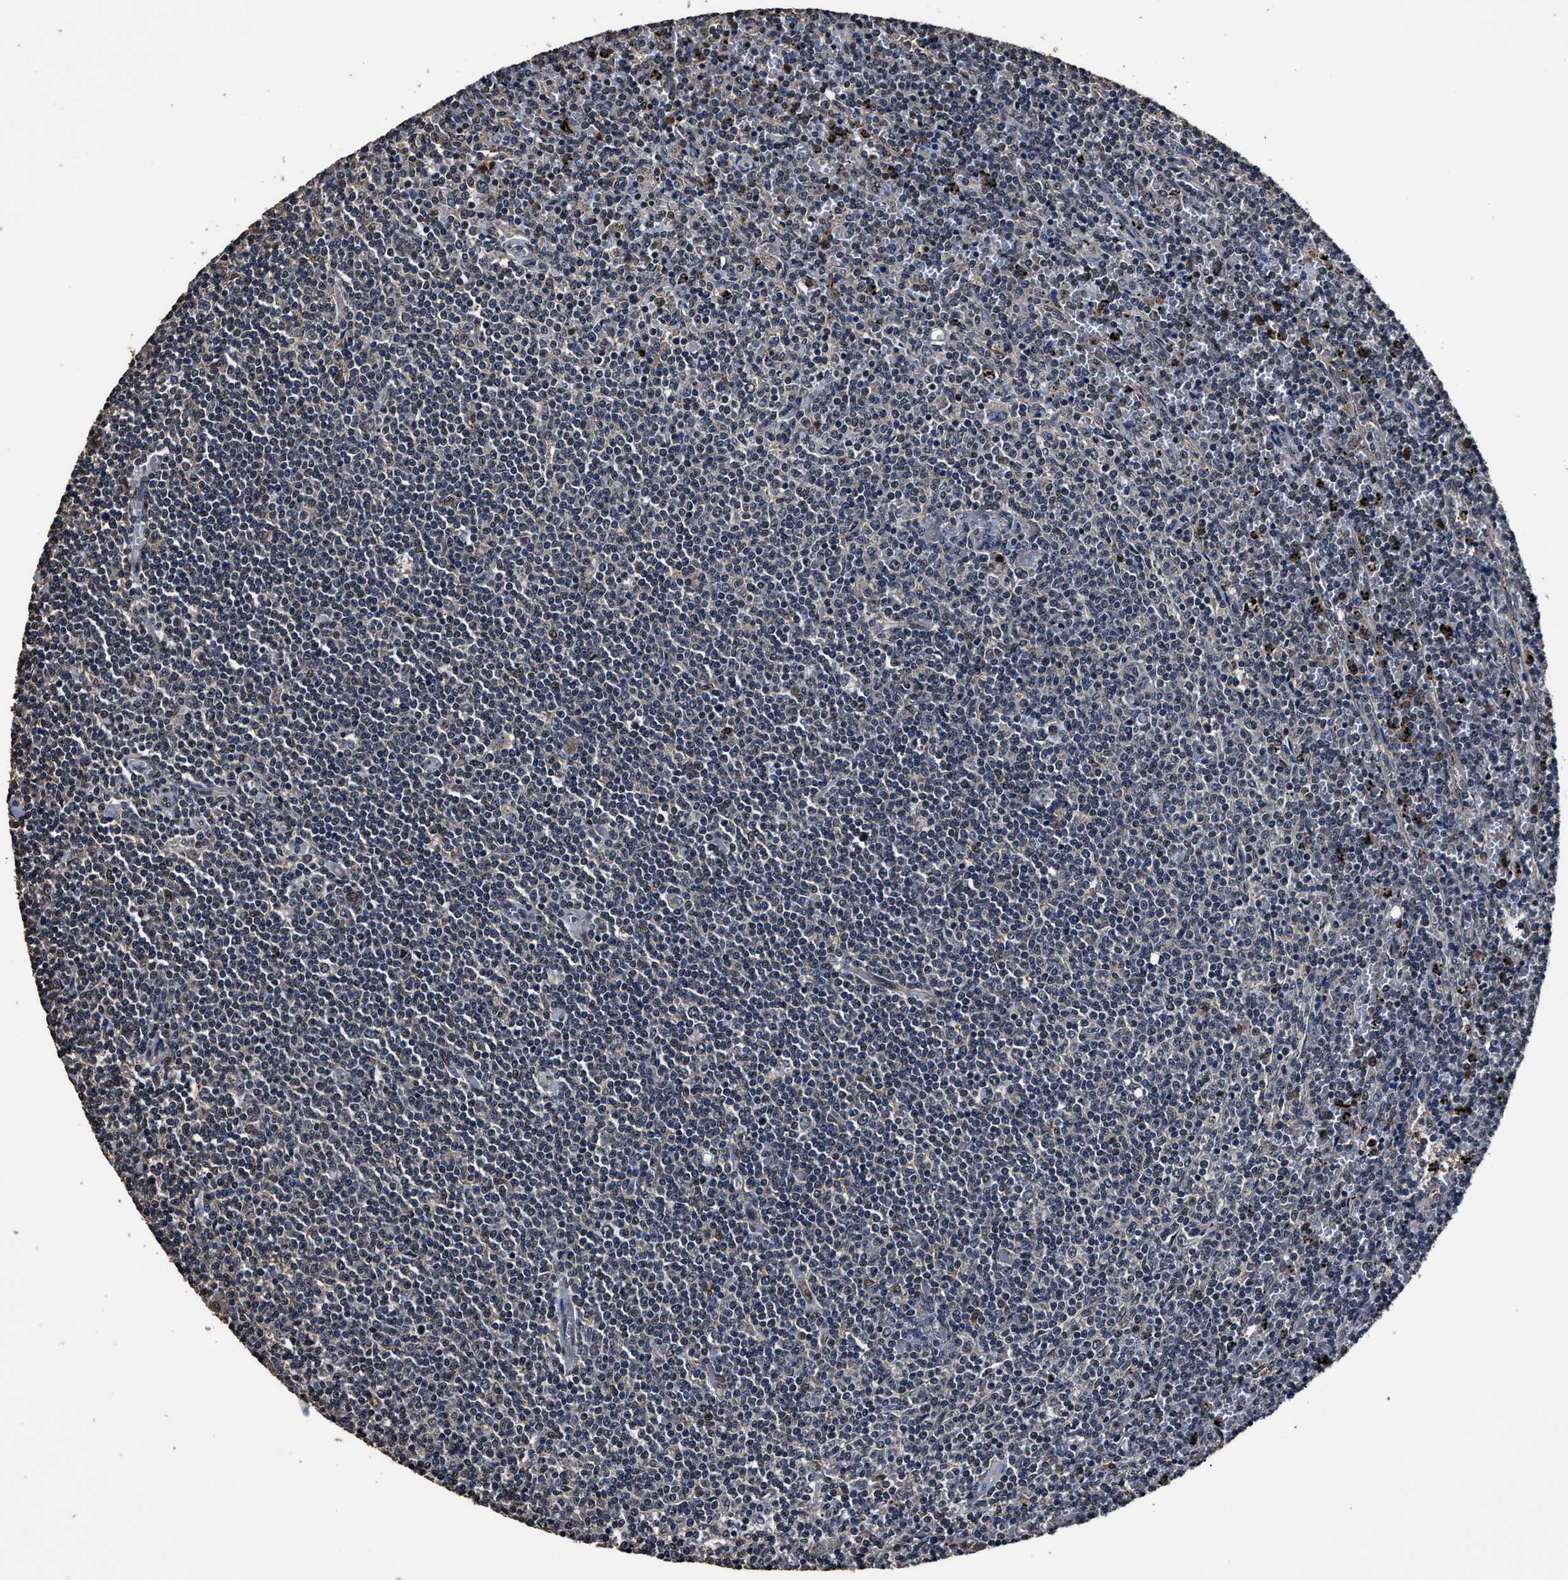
{"staining": {"intensity": "negative", "quantity": "none", "location": "none"}, "tissue": "lymphoma", "cell_type": "Tumor cells", "image_type": "cancer", "snomed": [{"axis": "morphology", "description": "Malignant lymphoma, non-Hodgkin's type, Low grade"}, {"axis": "topography", "description": "Spleen"}], "caption": "This is an immunohistochemistry (IHC) micrograph of lymphoma. There is no expression in tumor cells.", "gene": "RSBN1L", "patient": {"sex": "female", "age": 50}}